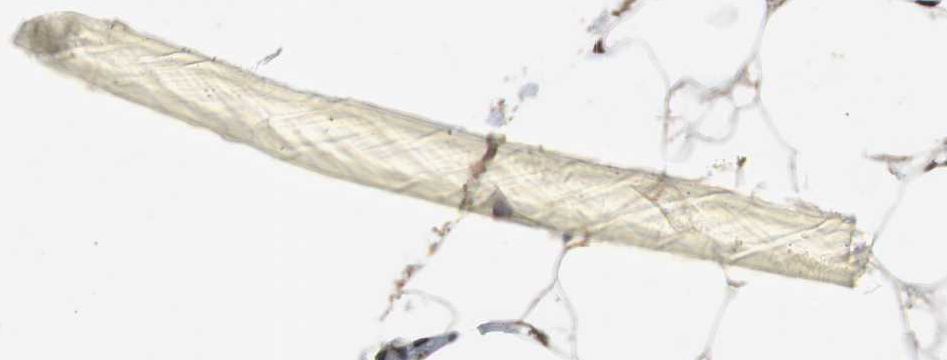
{"staining": {"intensity": "moderate", "quantity": "25%-75%", "location": "cytoplasmic/membranous"}, "tissue": "adipose tissue", "cell_type": "Adipocytes", "image_type": "normal", "snomed": [{"axis": "morphology", "description": "Normal tissue, NOS"}, {"axis": "topography", "description": "Breast"}, {"axis": "topography", "description": "Adipose tissue"}], "caption": "A brown stain shows moderate cytoplasmic/membranous staining of a protein in adipocytes of benign adipose tissue.", "gene": "BOLA1", "patient": {"sex": "female", "age": 25}}